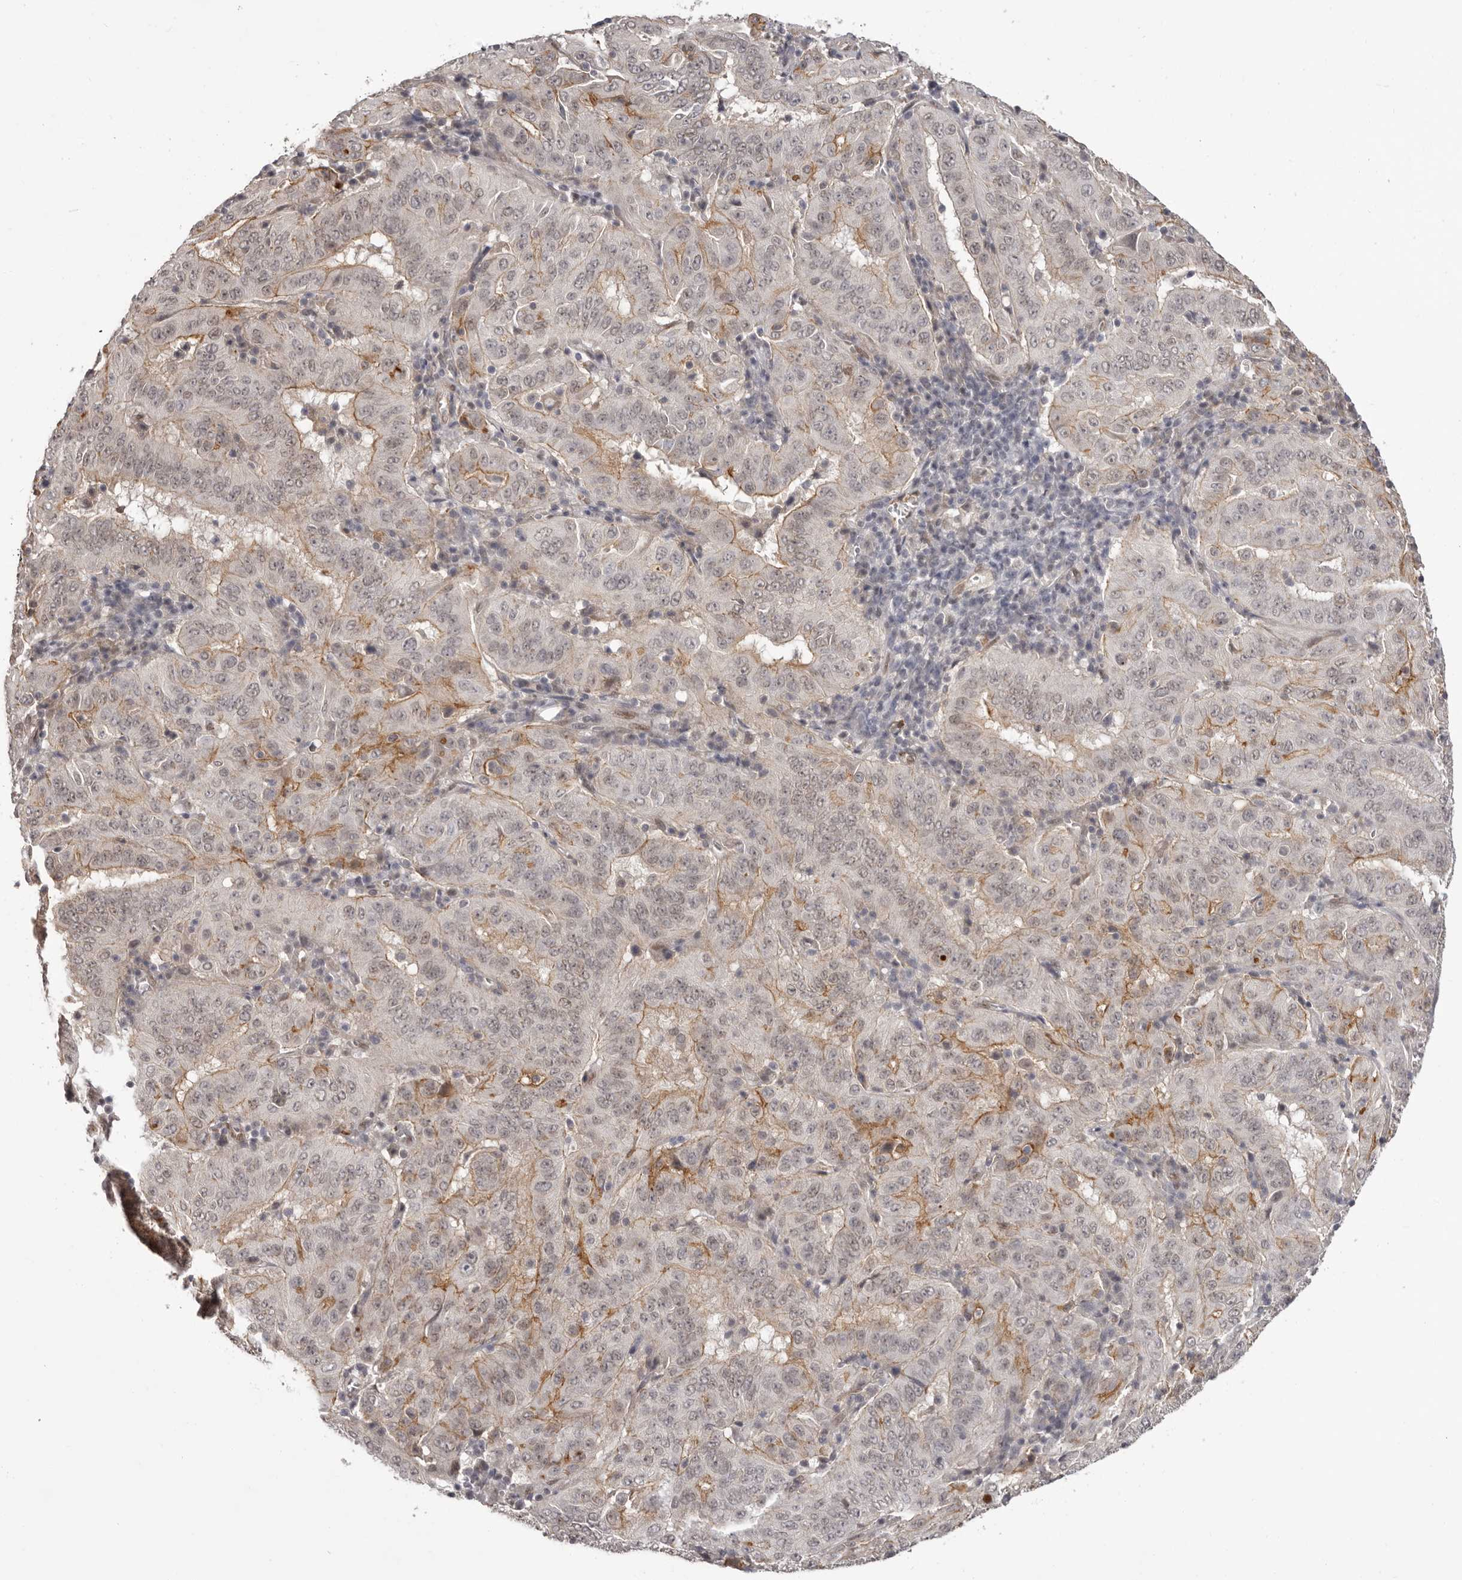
{"staining": {"intensity": "moderate", "quantity": "<25%", "location": "cytoplasmic/membranous"}, "tissue": "pancreatic cancer", "cell_type": "Tumor cells", "image_type": "cancer", "snomed": [{"axis": "morphology", "description": "Adenocarcinoma, NOS"}, {"axis": "topography", "description": "Pancreas"}], "caption": "Pancreatic cancer stained with immunohistochemistry (IHC) exhibits moderate cytoplasmic/membranous positivity in approximately <25% of tumor cells.", "gene": "RNF2", "patient": {"sex": "male", "age": 63}}